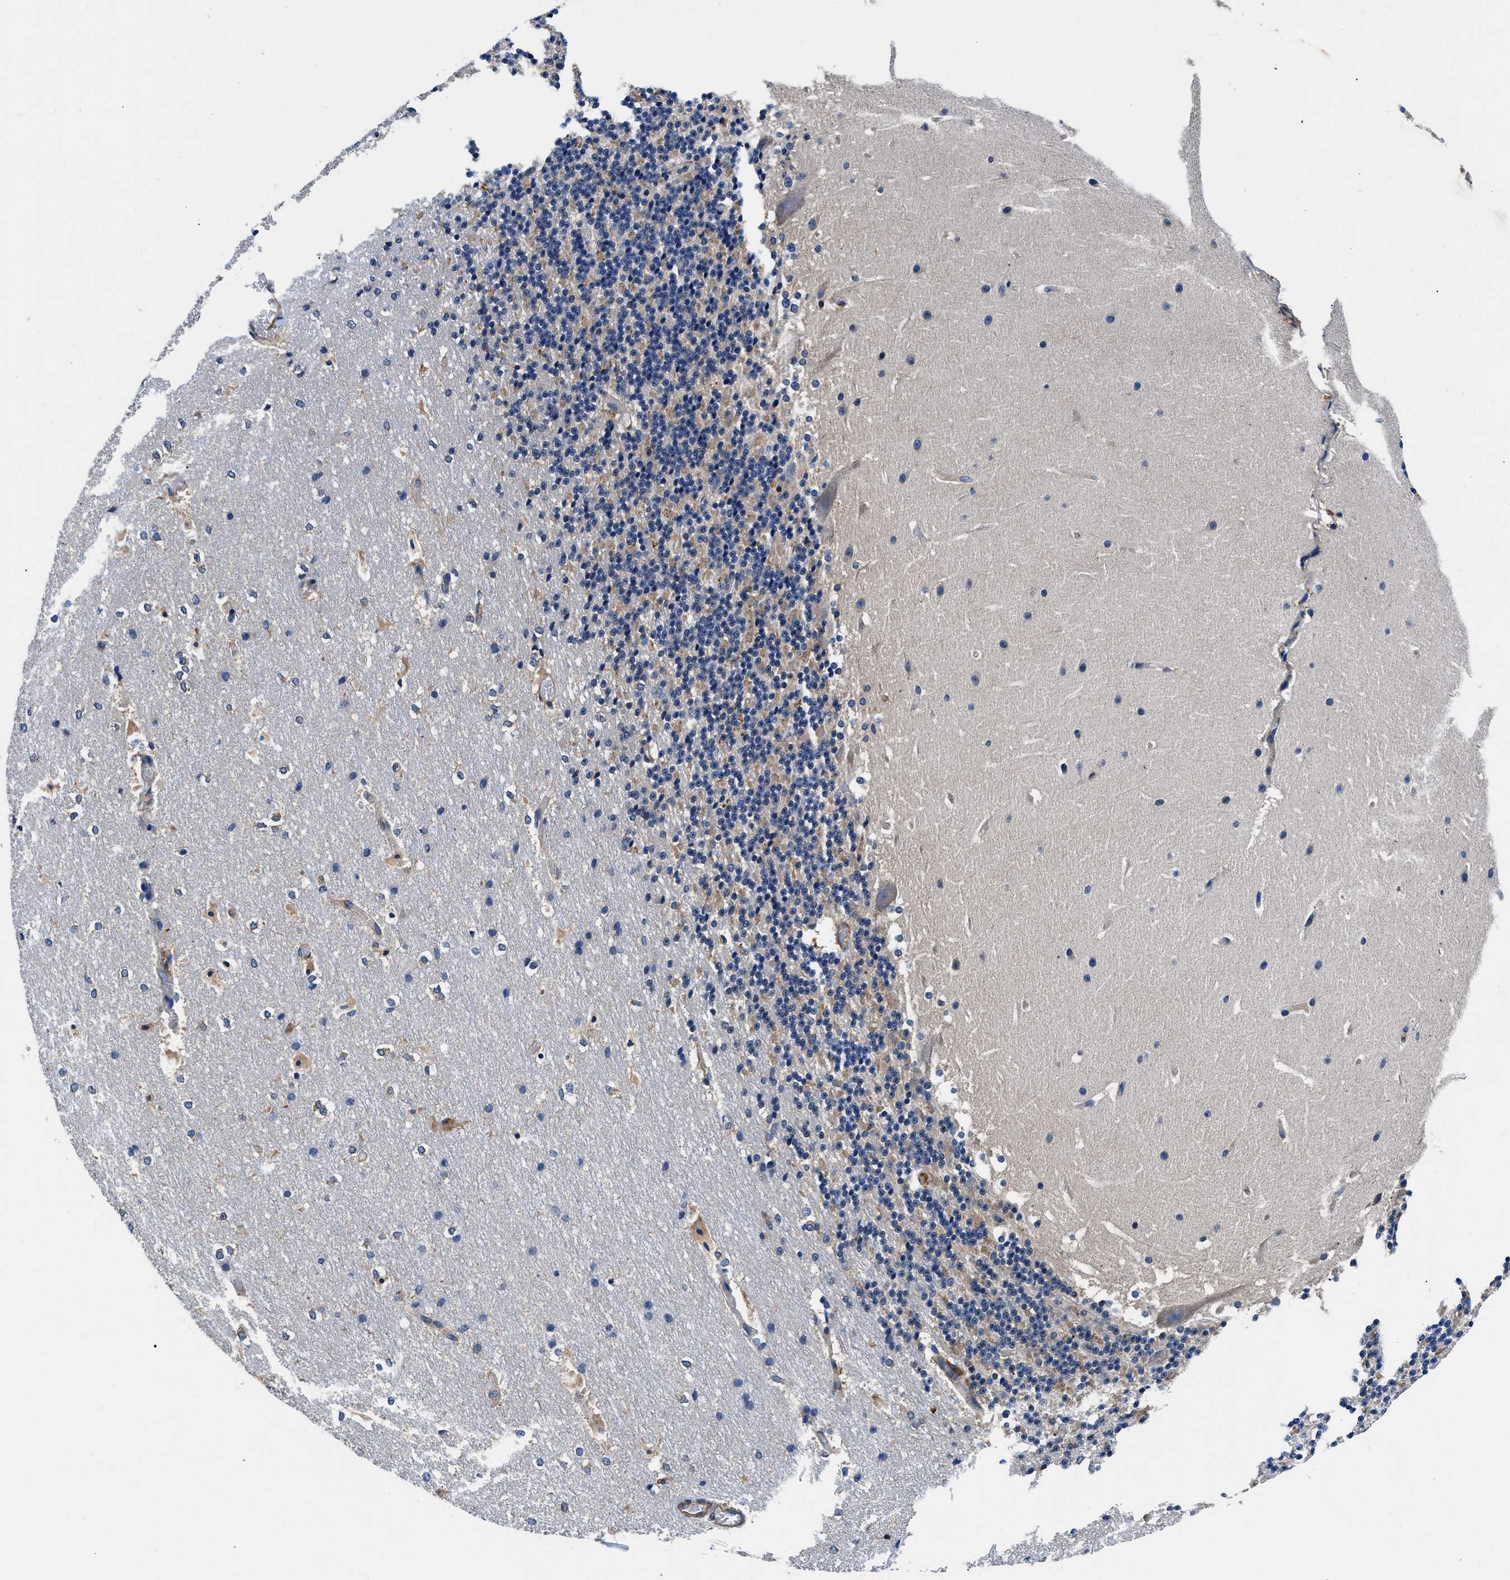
{"staining": {"intensity": "weak", "quantity": "25%-75%", "location": "cytoplasmic/membranous"}, "tissue": "cerebellum", "cell_type": "Cells in granular layer", "image_type": "normal", "snomed": [{"axis": "morphology", "description": "Normal tissue, NOS"}, {"axis": "topography", "description": "Cerebellum"}], "caption": "Brown immunohistochemical staining in benign human cerebellum demonstrates weak cytoplasmic/membranous expression in approximately 25%-75% of cells in granular layer.", "gene": "NEU1", "patient": {"sex": "female", "age": 19}}